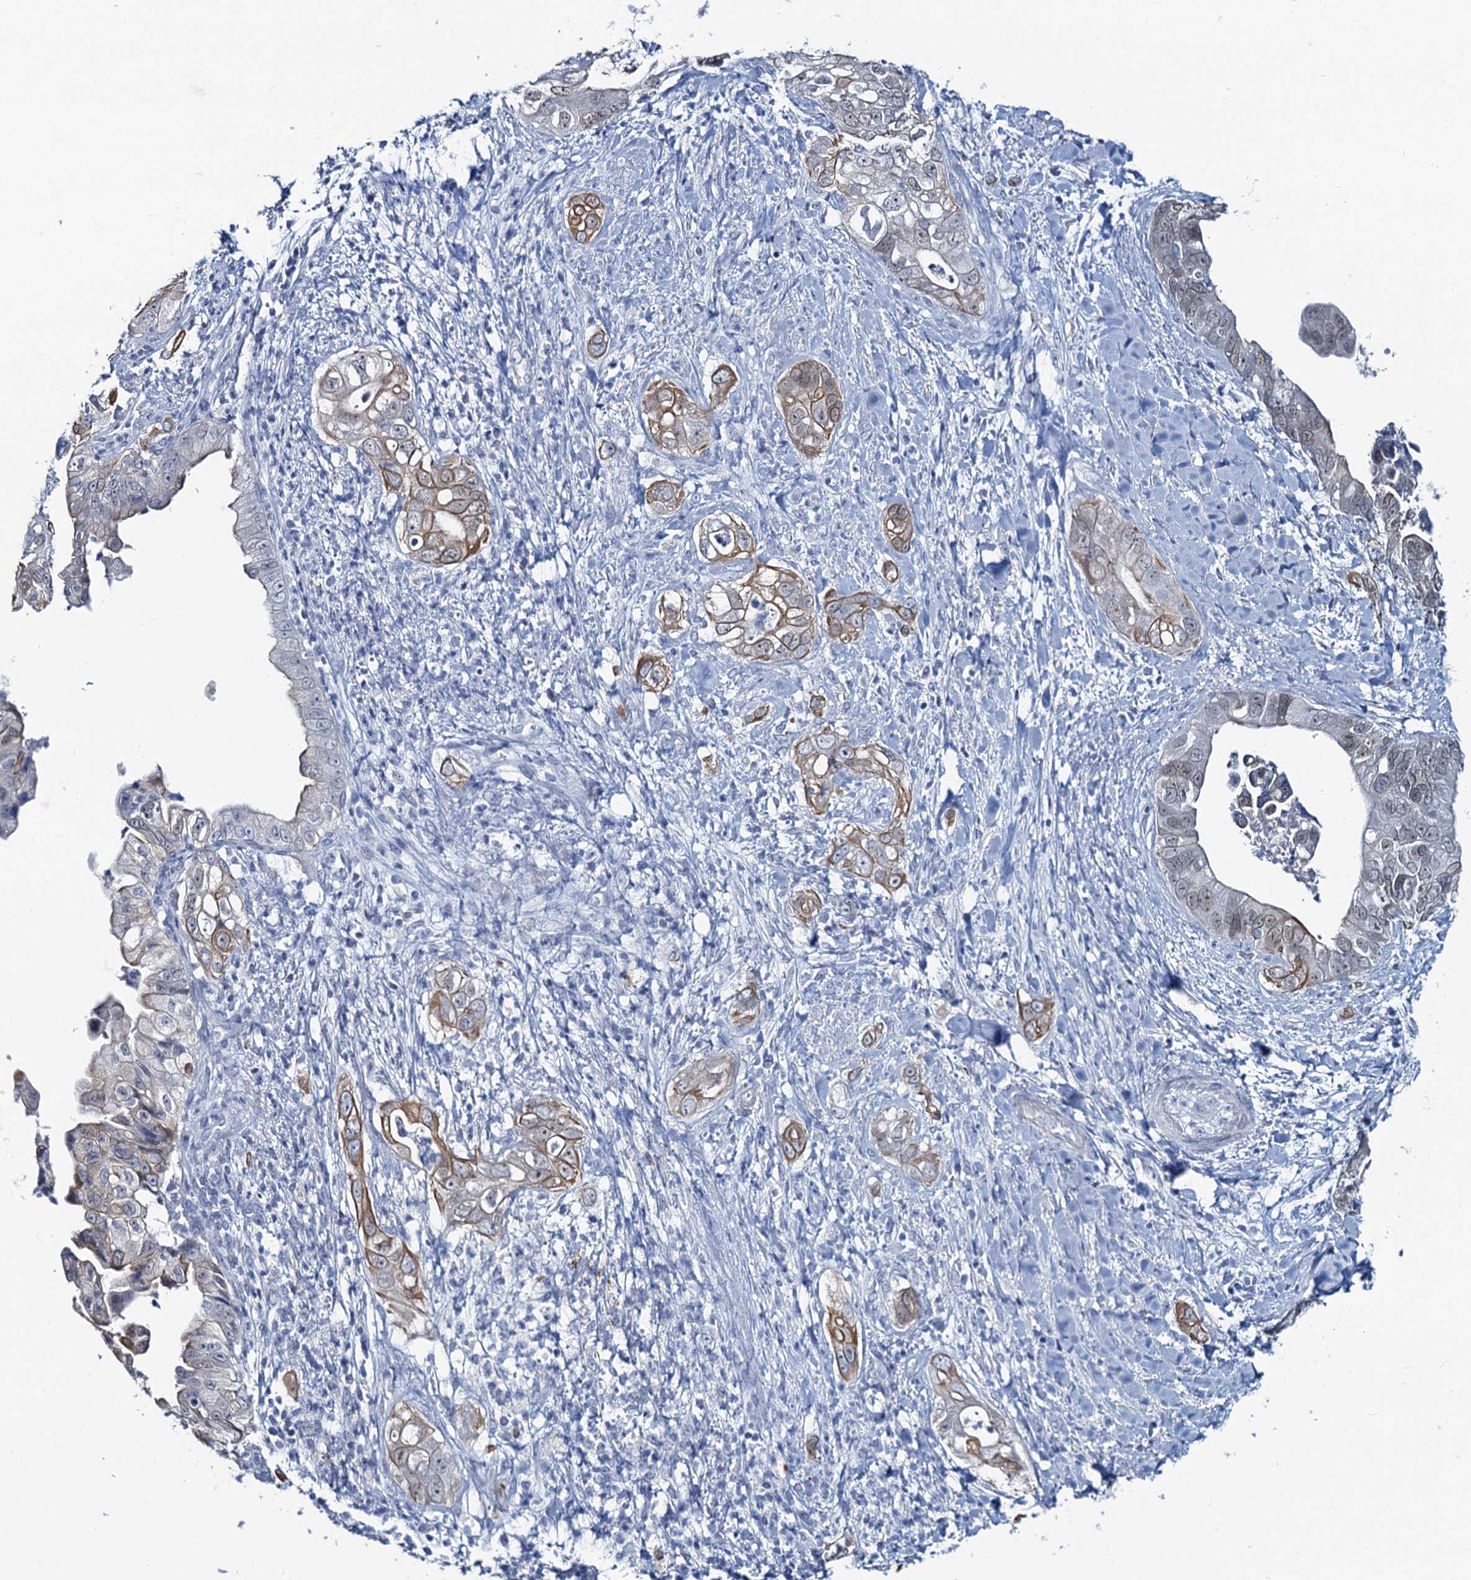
{"staining": {"intensity": "moderate", "quantity": "25%-75%", "location": "cytoplasmic/membranous"}, "tissue": "pancreatic cancer", "cell_type": "Tumor cells", "image_type": "cancer", "snomed": [{"axis": "morphology", "description": "Adenocarcinoma, NOS"}, {"axis": "topography", "description": "Pancreas"}], "caption": "DAB (3,3'-diaminobenzidine) immunohistochemical staining of pancreatic adenocarcinoma shows moderate cytoplasmic/membranous protein expression in approximately 25%-75% of tumor cells.", "gene": "TOX3", "patient": {"sex": "female", "age": 78}}